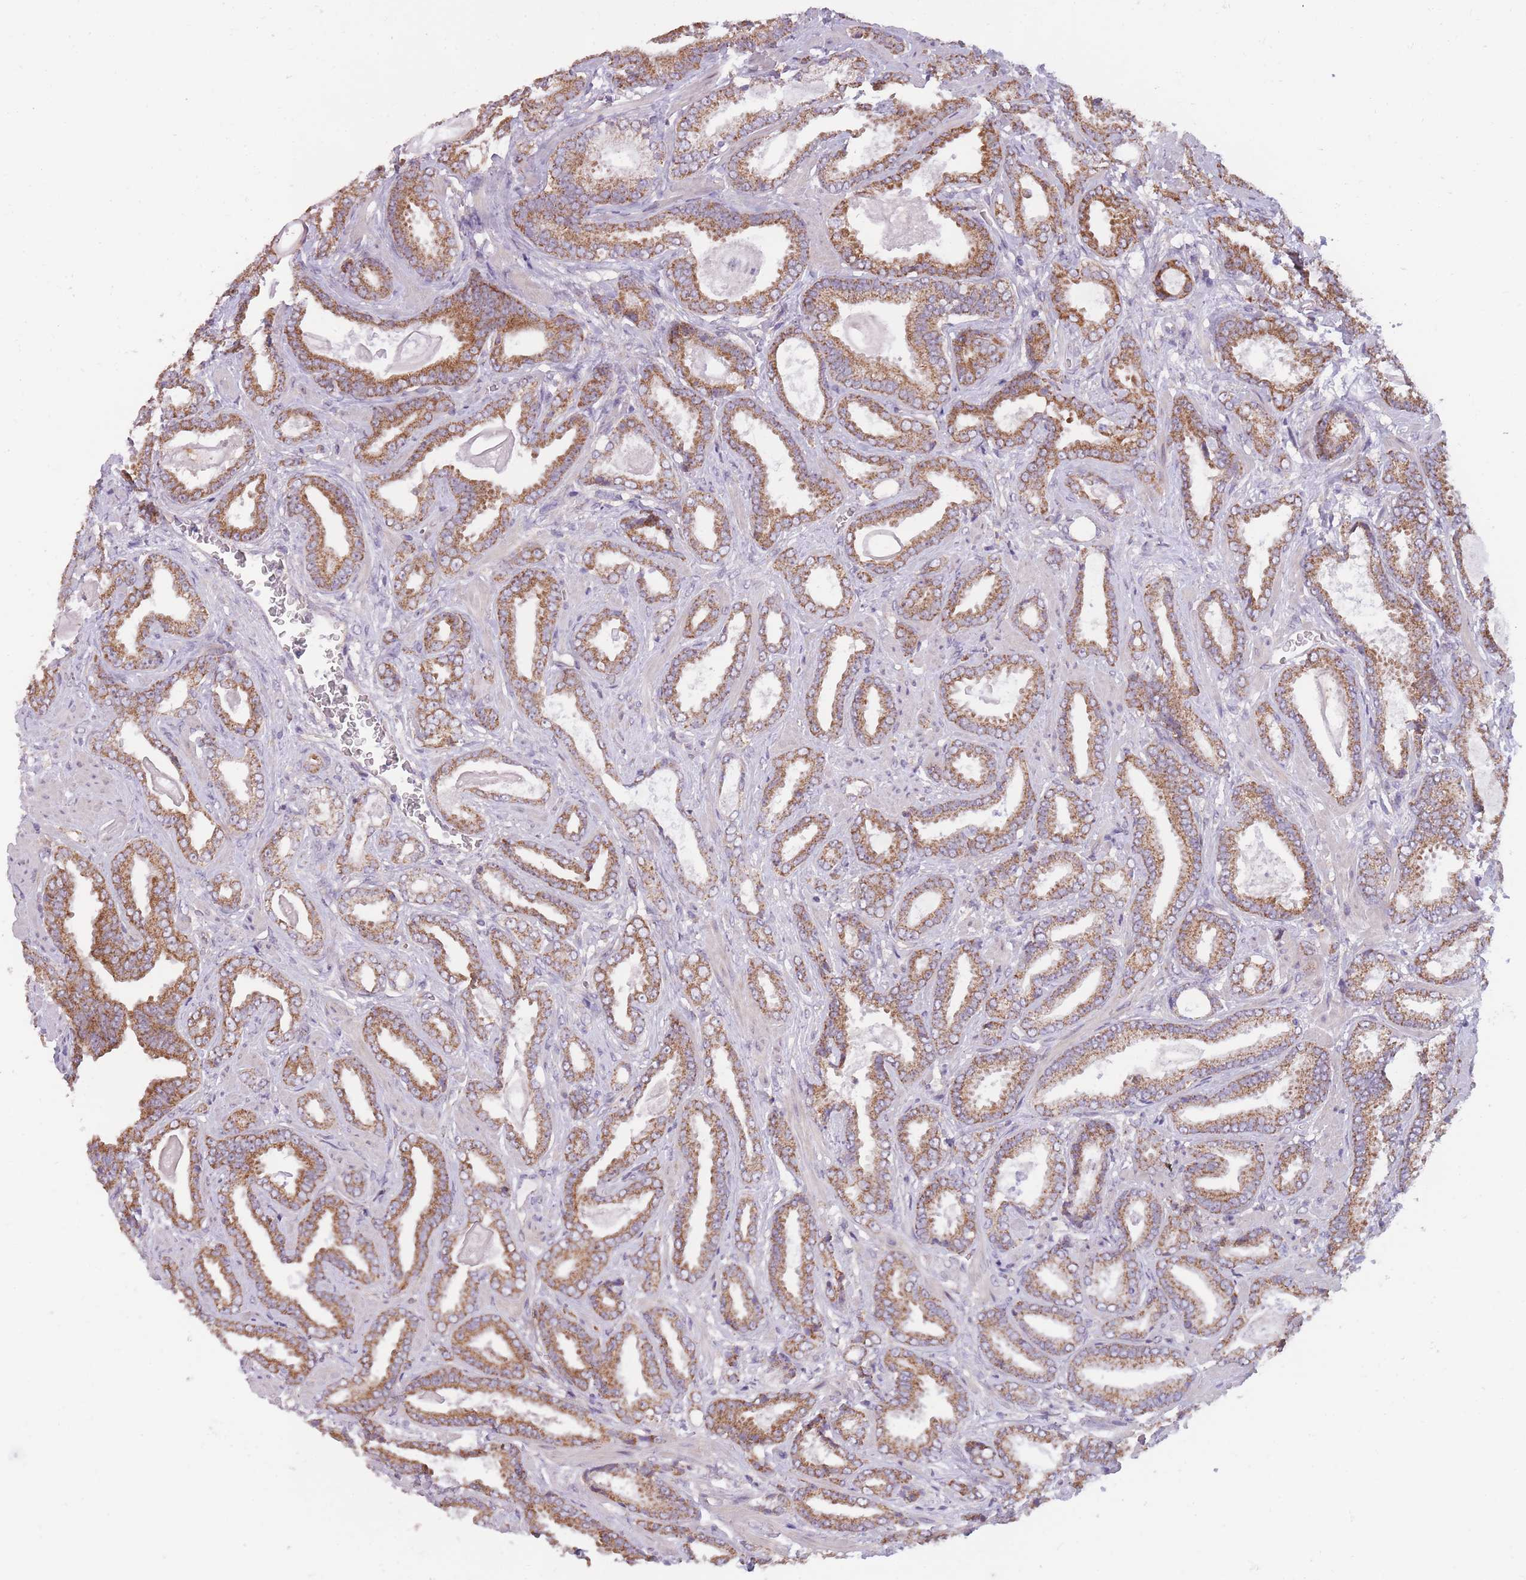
{"staining": {"intensity": "moderate", "quantity": ">75%", "location": "cytoplasmic/membranous"}, "tissue": "prostate cancer", "cell_type": "Tumor cells", "image_type": "cancer", "snomed": [{"axis": "morphology", "description": "Adenocarcinoma, Low grade"}, {"axis": "topography", "description": "Prostate"}], "caption": "Immunohistochemistry micrograph of human prostate adenocarcinoma (low-grade) stained for a protein (brown), which shows medium levels of moderate cytoplasmic/membranous staining in approximately >75% of tumor cells.", "gene": "MRPS18C", "patient": {"sex": "male", "age": 62}}